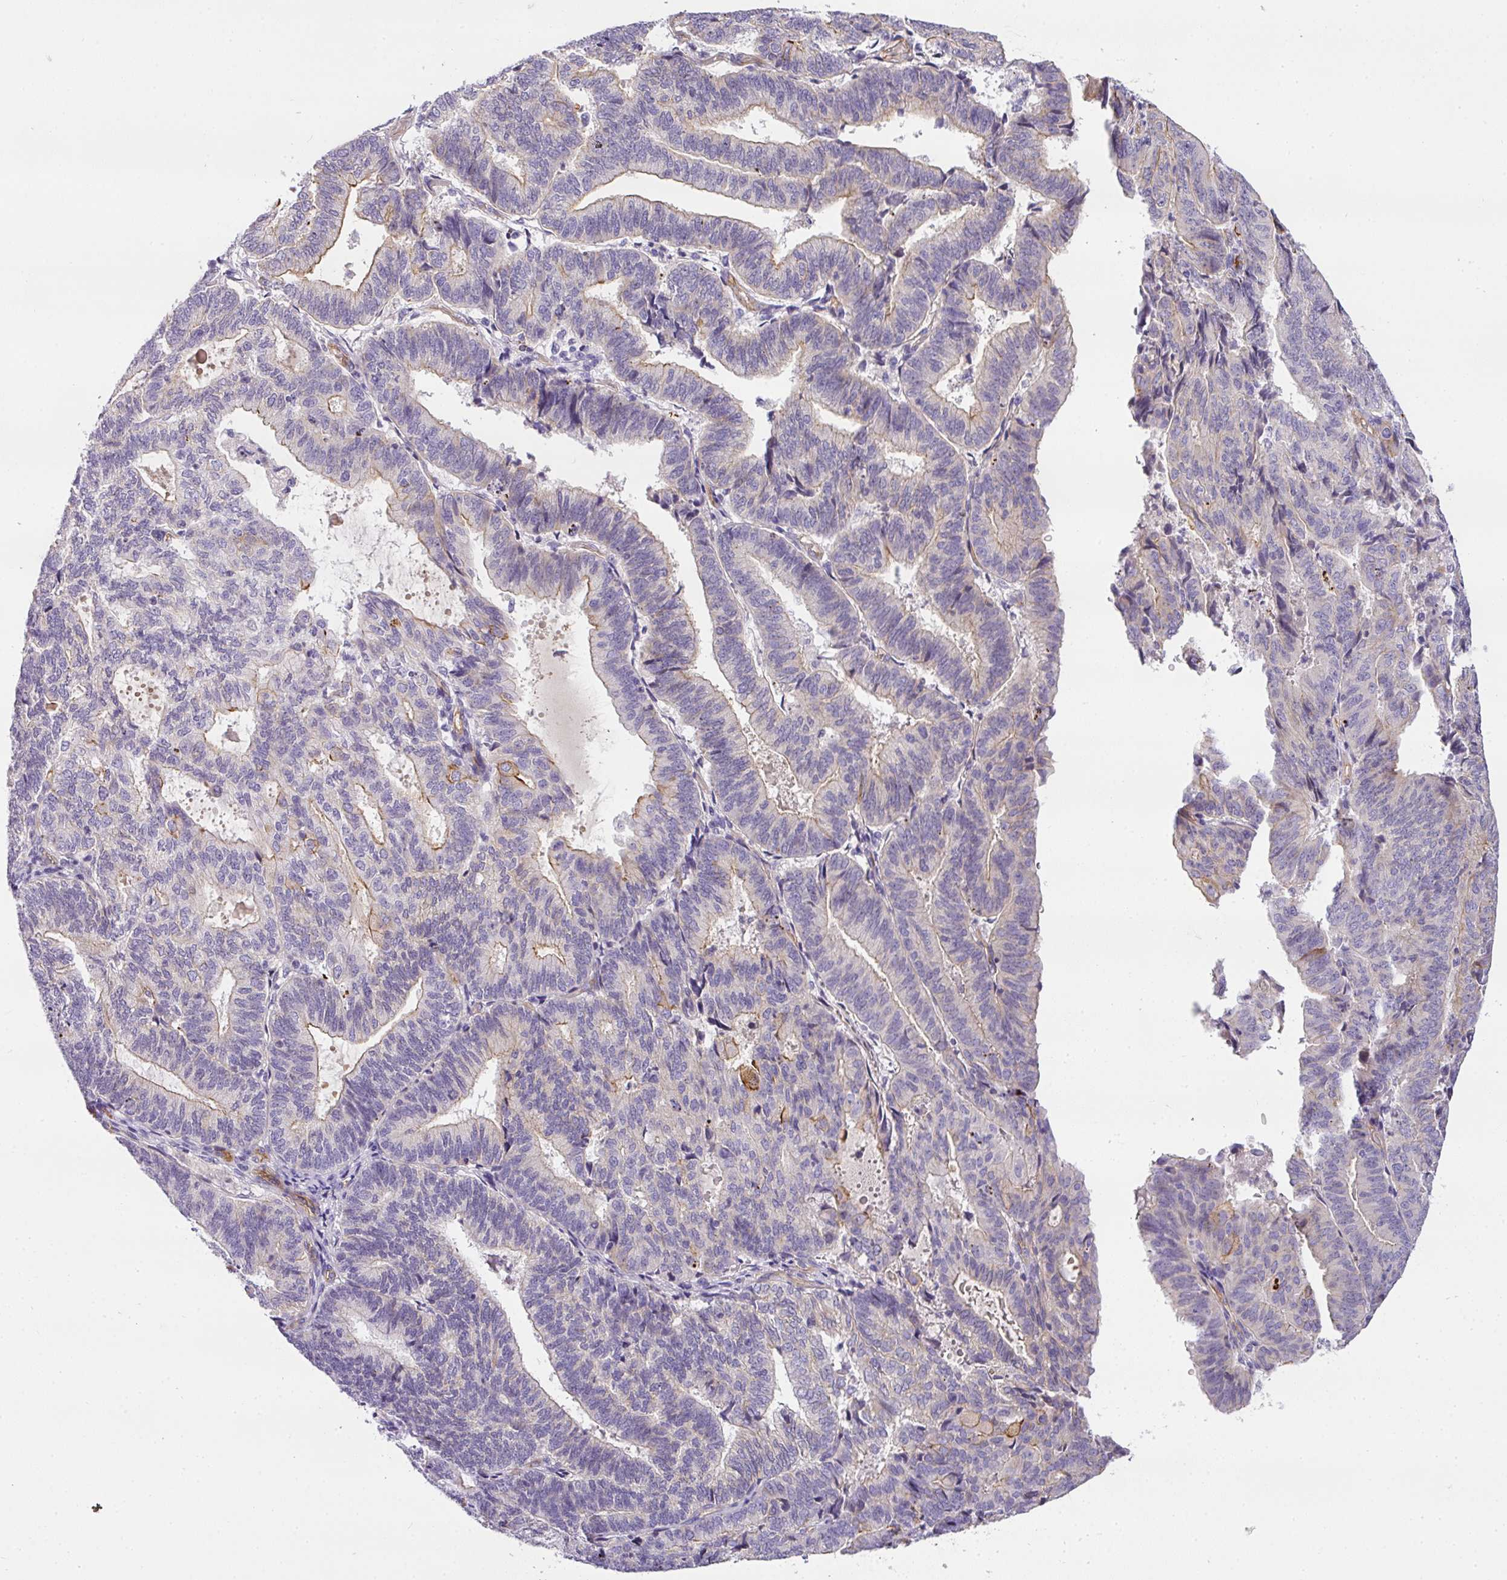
{"staining": {"intensity": "weak", "quantity": "<25%", "location": "cytoplasmic/membranous"}, "tissue": "endometrial cancer", "cell_type": "Tumor cells", "image_type": "cancer", "snomed": [{"axis": "morphology", "description": "Adenocarcinoma, NOS"}, {"axis": "topography", "description": "Endometrium"}], "caption": "Immunohistochemistry image of human endometrial cancer stained for a protein (brown), which demonstrates no staining in tumor cells. (DAB (3,3'-diaminobenzidine) IHC visualized using brightfield microscopy, high magnification).", "gene": "OR11H4", "patient": {"sex": "female", "age": 70}}